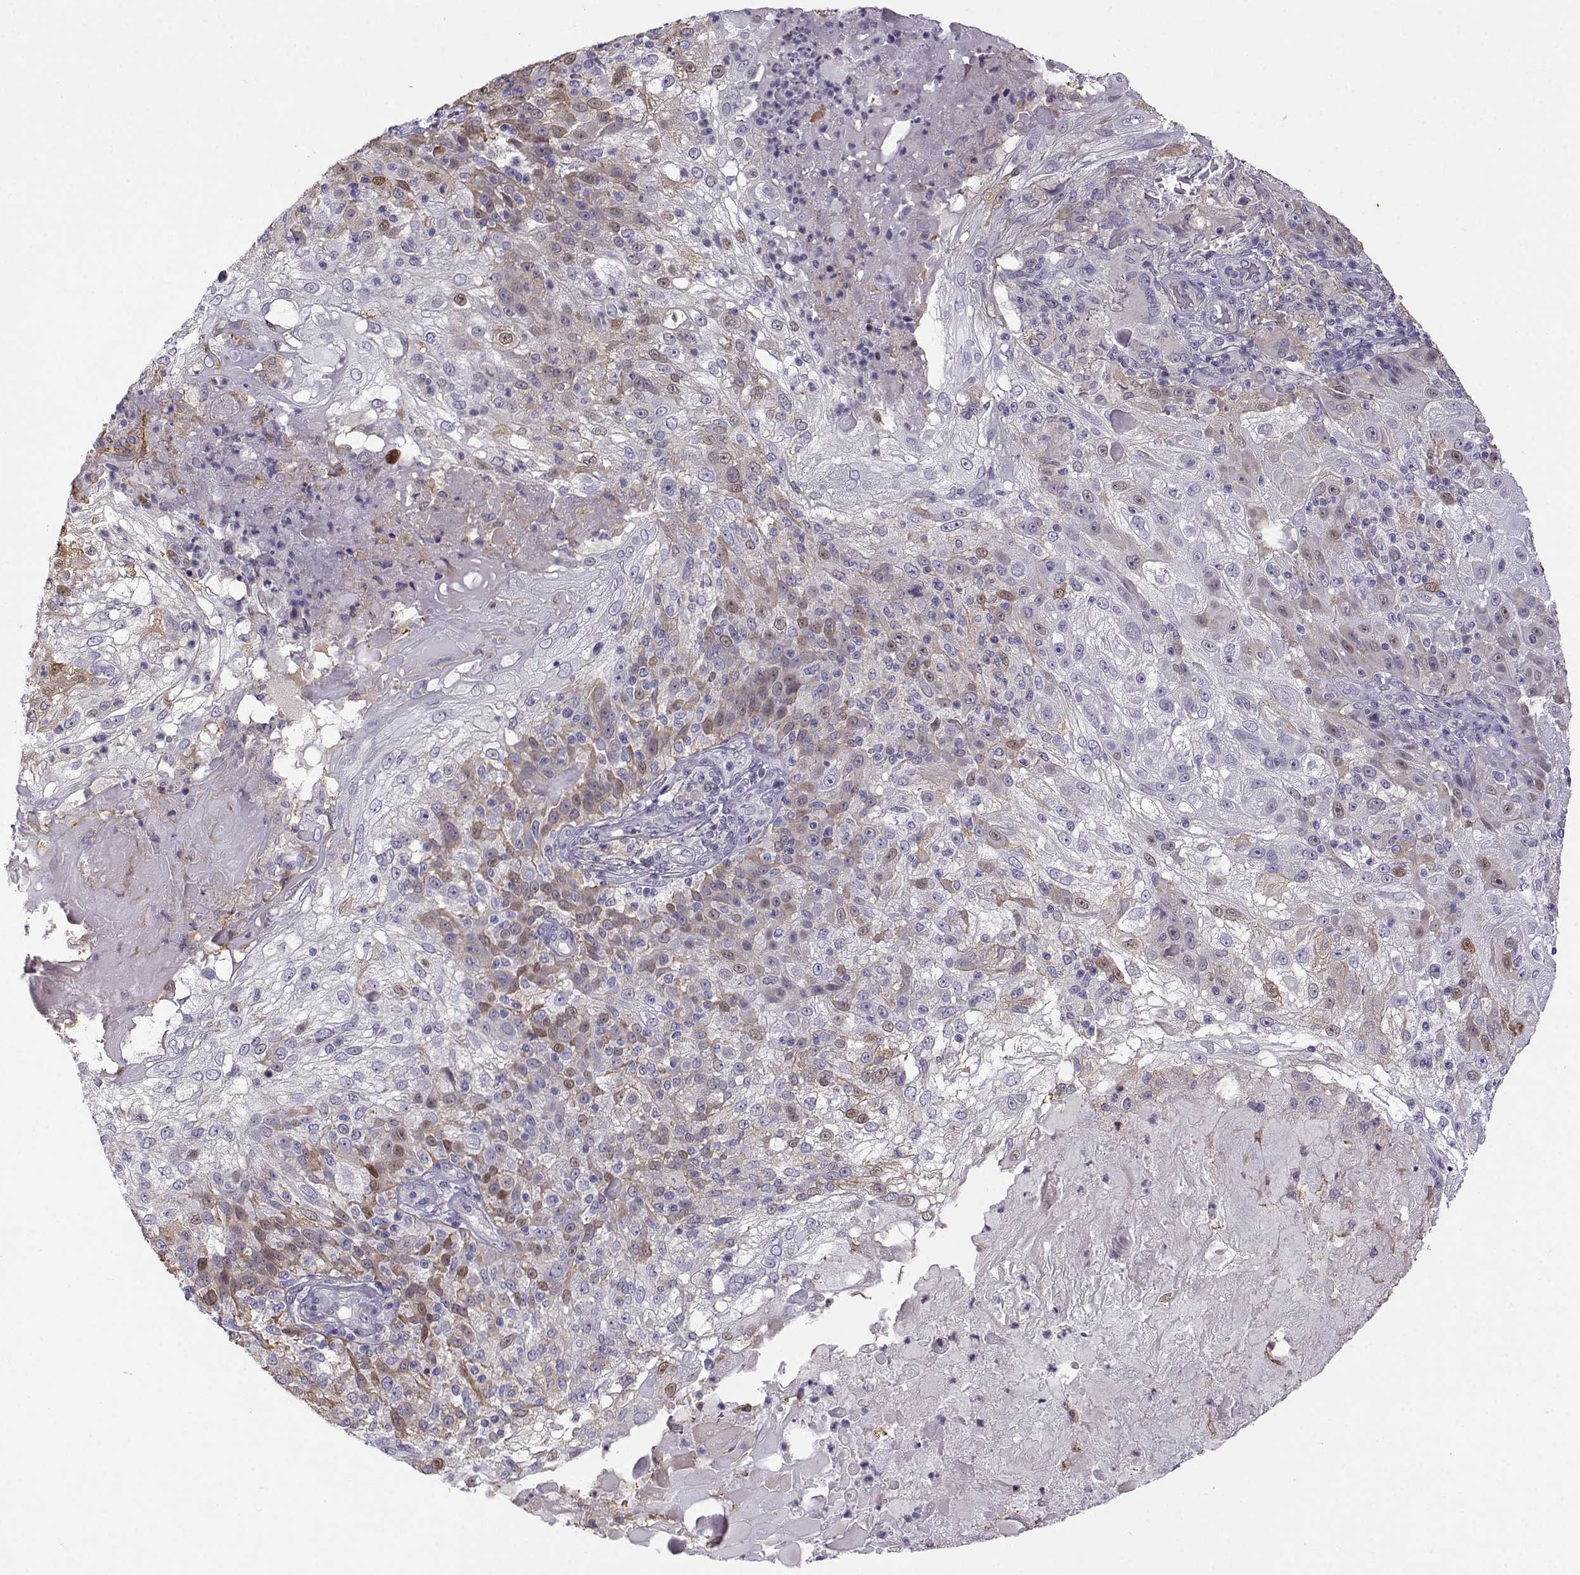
{"staining": {"intensity": "weak", "quantity": "<25%", "location": "cytoplasmic/membranous,nuclear"}, "tissue": "skin cancer", "cell_type": "Tumor cells", "image_type": "cancer", "snomed": [{"axis": "morphology", "description": "Normal tissue, NOS"}, {"axis": "morphology", "description": "Squamous cell carcinoma, NOS"}, {"axis": "topography", "description": "Skin"}], "caption": "Immunohistochemistry (IHC) photomicrograph of skin squamous cell carcinoma stained for a protein (brown), which demonstrates no expression in tumor cells.", "gene": "UCP3", "patient": {"sex": "female", "age": 83}}